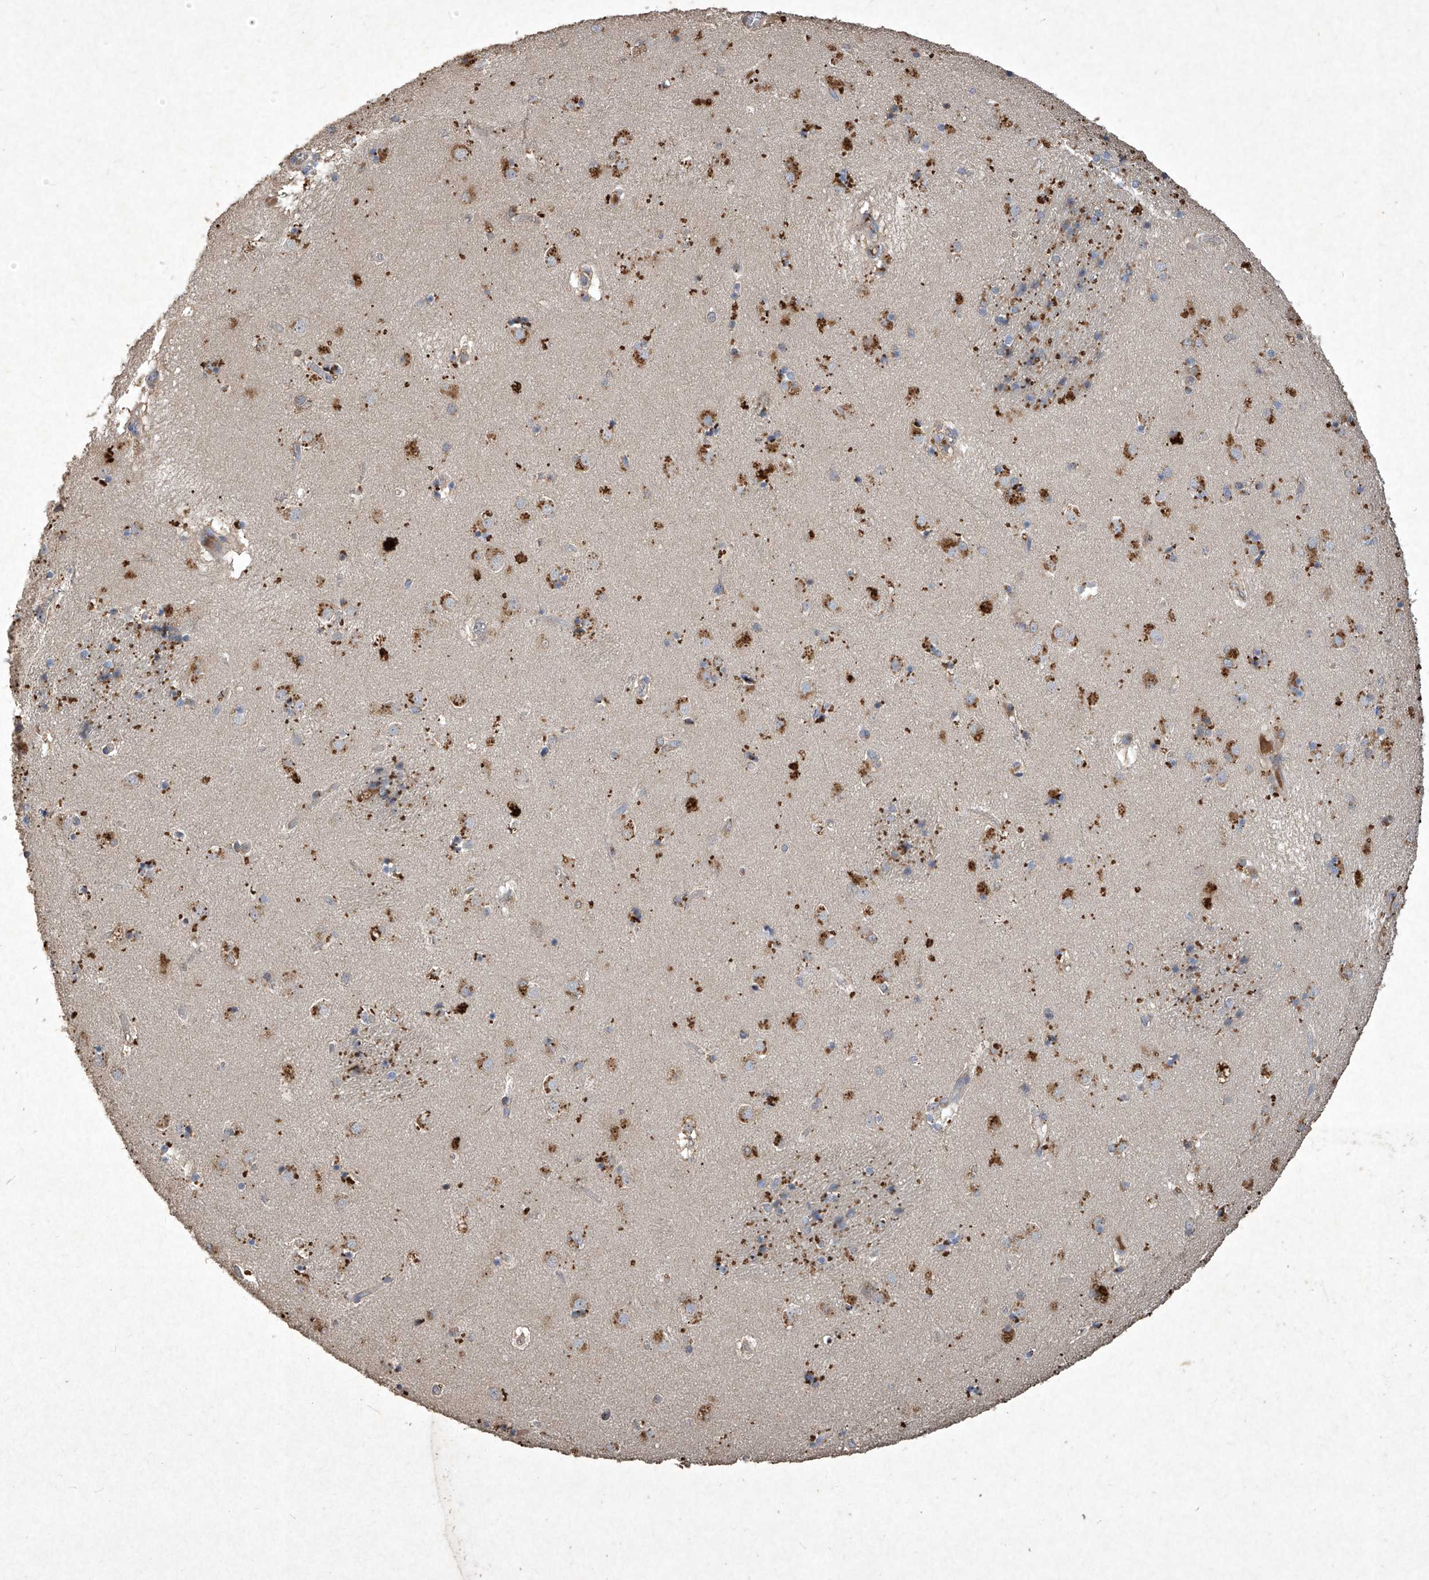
{"staining": {"intensity": "moderate", "quantity": "25%-75%", "location": "cytoplasmic/membranous"}, "tissue": "caudate", "cell_type": "Glial cells", "image_type": "normal", "snomed": [{"axis": "morphology", "description": "Normal tissue, NOS"}, {"axis": "topography", "description": "Lateral ventricle wall"}], "caption": "Immunohistochemical staining of normal caudate exhibits medium levels of moderate cytoplasmic/membranous positivity in approximately 25%-75% of glial cells.", "gene": "MED16", "patient": {"sex": "male", "age": 70}}